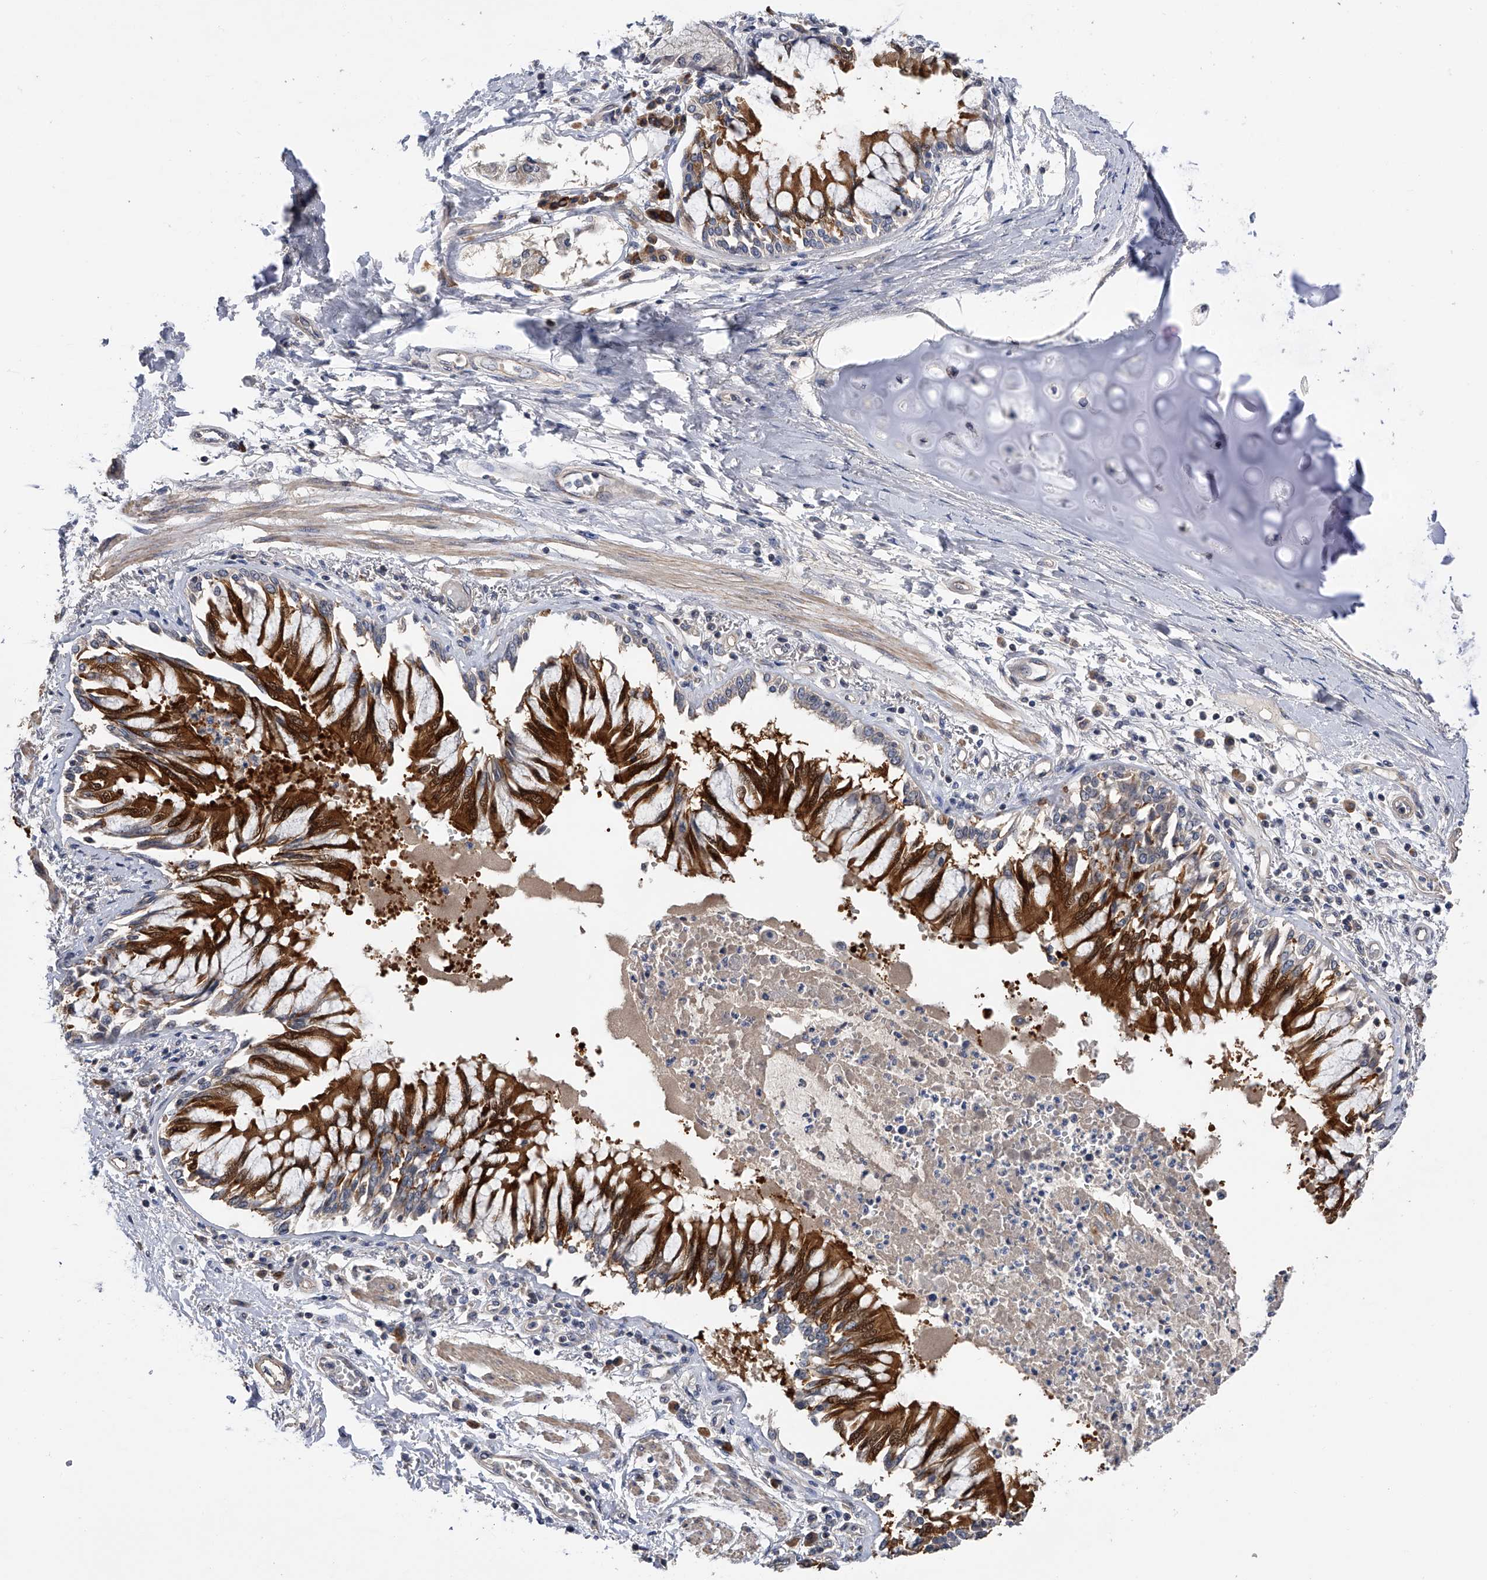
{"staining": {"intensity": "strong", "quantity": "25%-75%", "location": "cytoplasmic/membranous"}, "tissue": "bronchus", "cell_type": "Respiratory epithelial cells", "image_type": "normal", "snomed": [{"axis": "morphology", "description": "Normal tissue, NOS"}, {"axis": "topography", "description": "Cartilage tissue"}, {"axis": "topography", "description": "Bronchus"}, {"axis": "topography", "description": "Lung"}], "caption": "Normal bronchus displays strong cytoplasmic/membranous staining in approximately 25%-75% of respiratory epithelial cells (Brightfield microscopy of DAB IHC at high magnification)..", "gene": "CFAP298", "patient": {"sex": "female", "age": 49}}